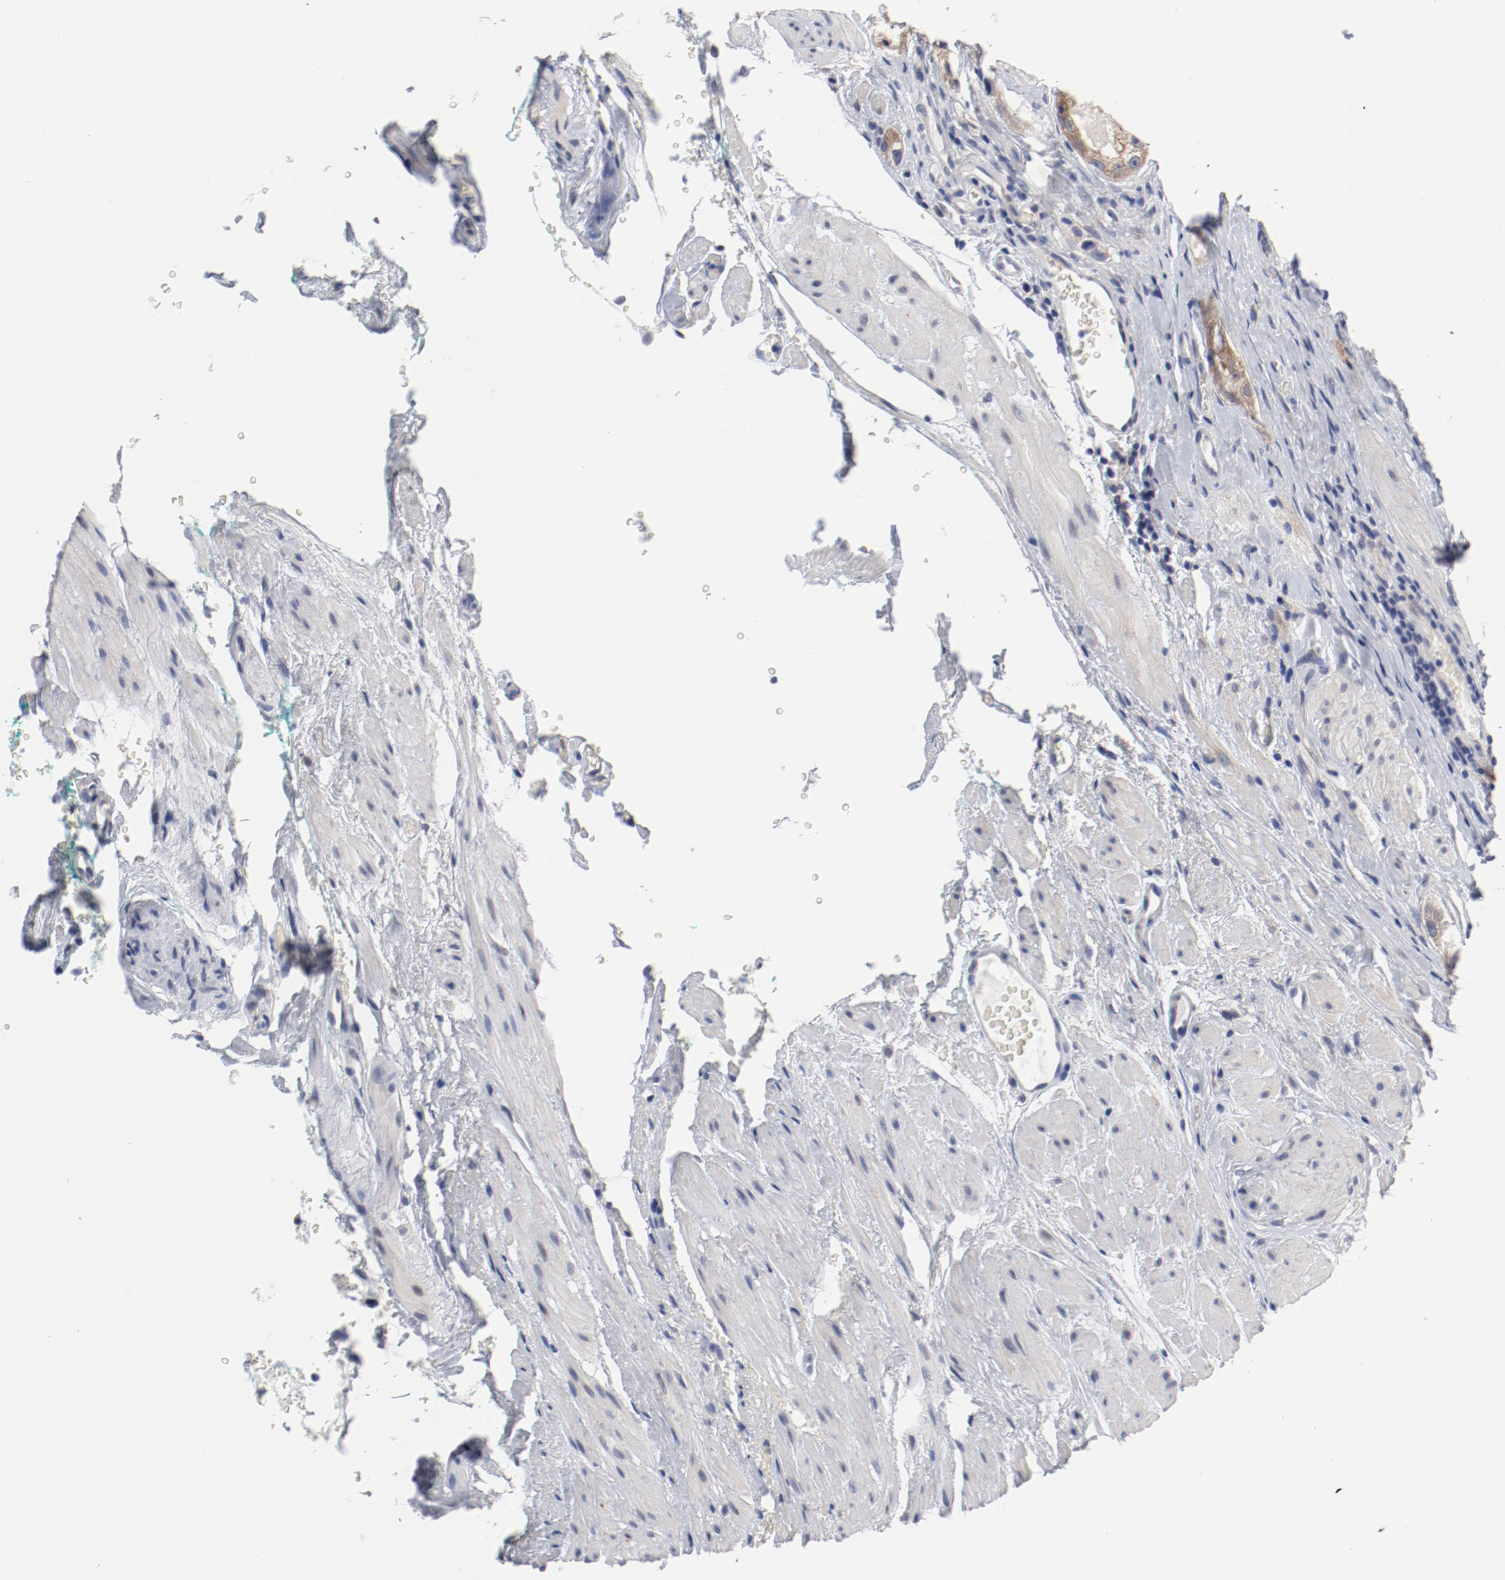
{"staining": {"intensity": "weak", "quantity": "<25%", "location": "cytoplasmic/membranous"}, "tissue": "prostate cancer", "cell_type": "Tumor cells", "image_type": "cancer", "snomed": [{"axis": "morphology", "description": "Adenocarcinoma, High grade"}, {"axis": "topography", "description": "Prostate"}], "caption": "Prostate cancer (high-grade adenocarcinoma) was stained to show a protein in brown. There is no significant positivity in tumor cells.", "gene": "GPR143", "patient": {"sex": "male", "age": 63}}